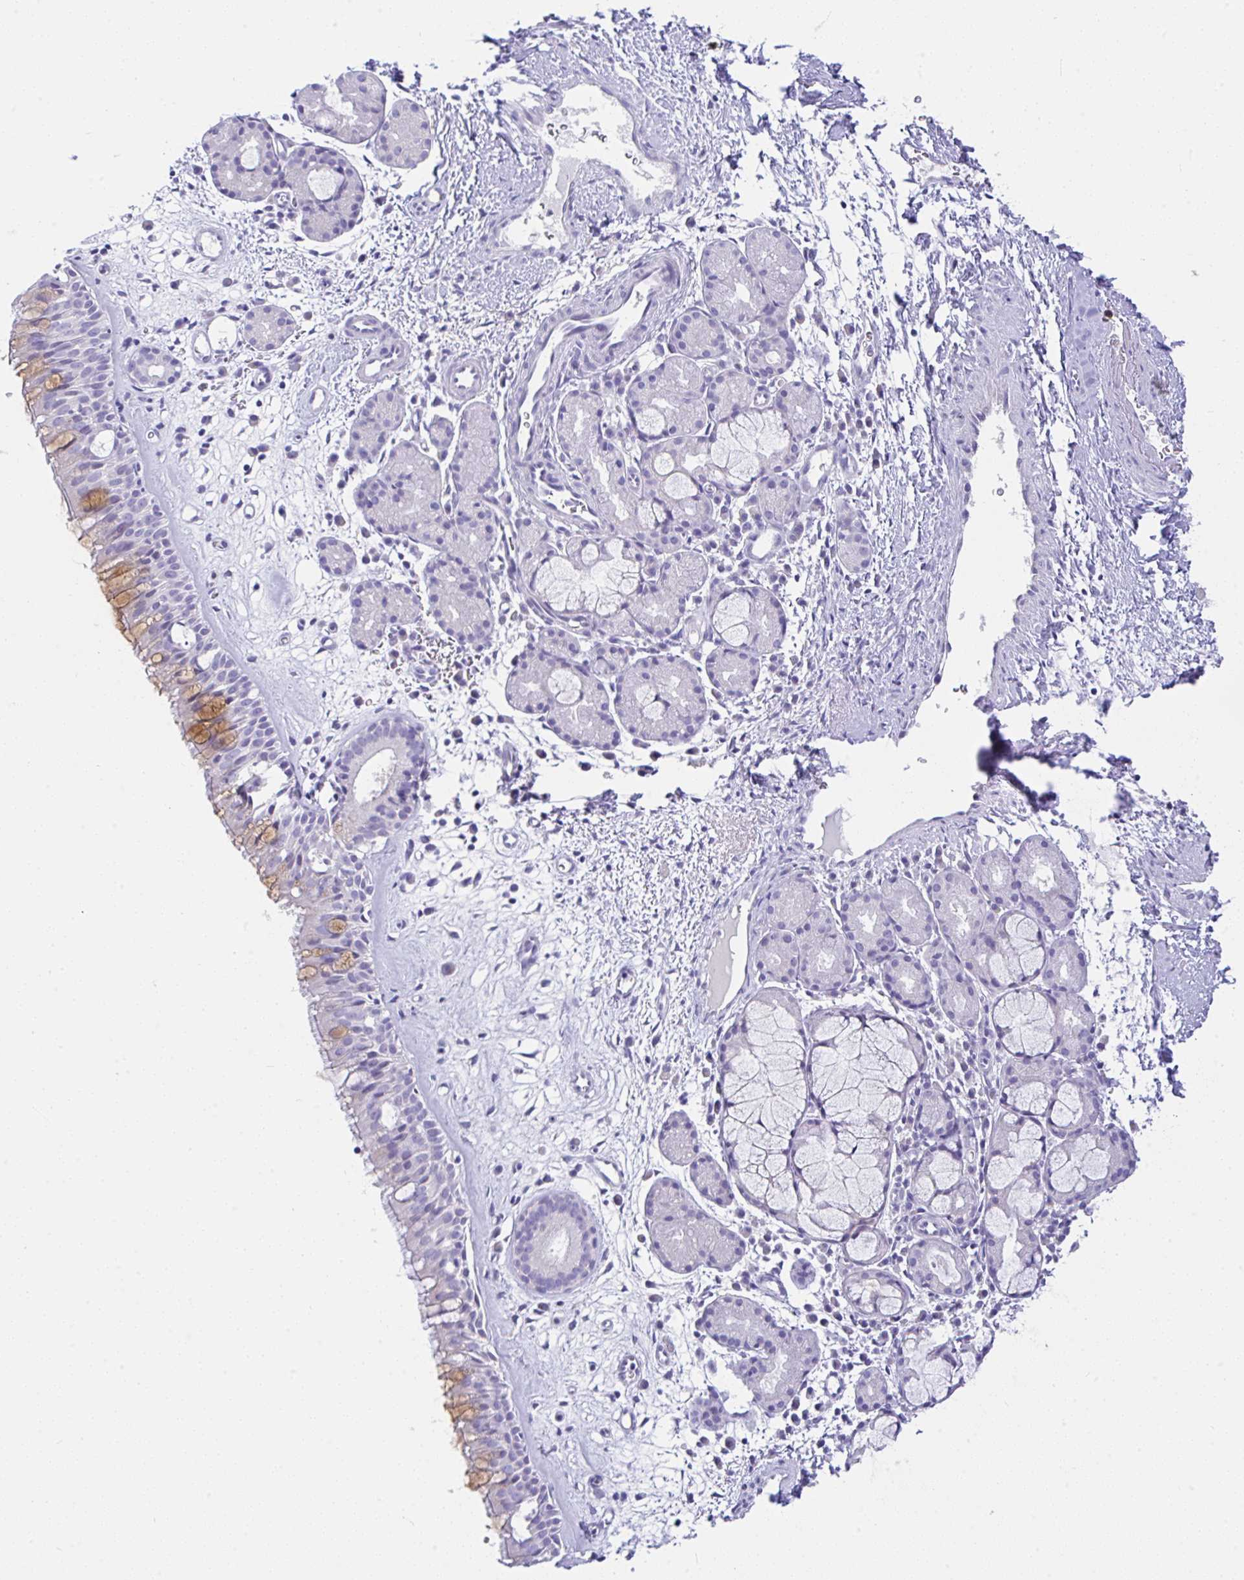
{"staining": {"intensity": "moderate", "quantity": "<25%", "location": "cytoplasmic/membranous"}, "tissue": "nasopharynx", "cell_type": "Respiratory epithelial cells", "image_type": "normal", "snomed": [{"axis": "morphology", "description": "Normal tissue, NOS"}, {"axis": "topography", "description": "Nasopharynx"}], "caption": "Human nasopharynx stained with a brown dye reveals moderate cytoplasmic/membranous positive staining in about <25% of respiratory epithelial cells.", "gene": "SERPINE3", "patient": {"sex": "male", "age": 65}}